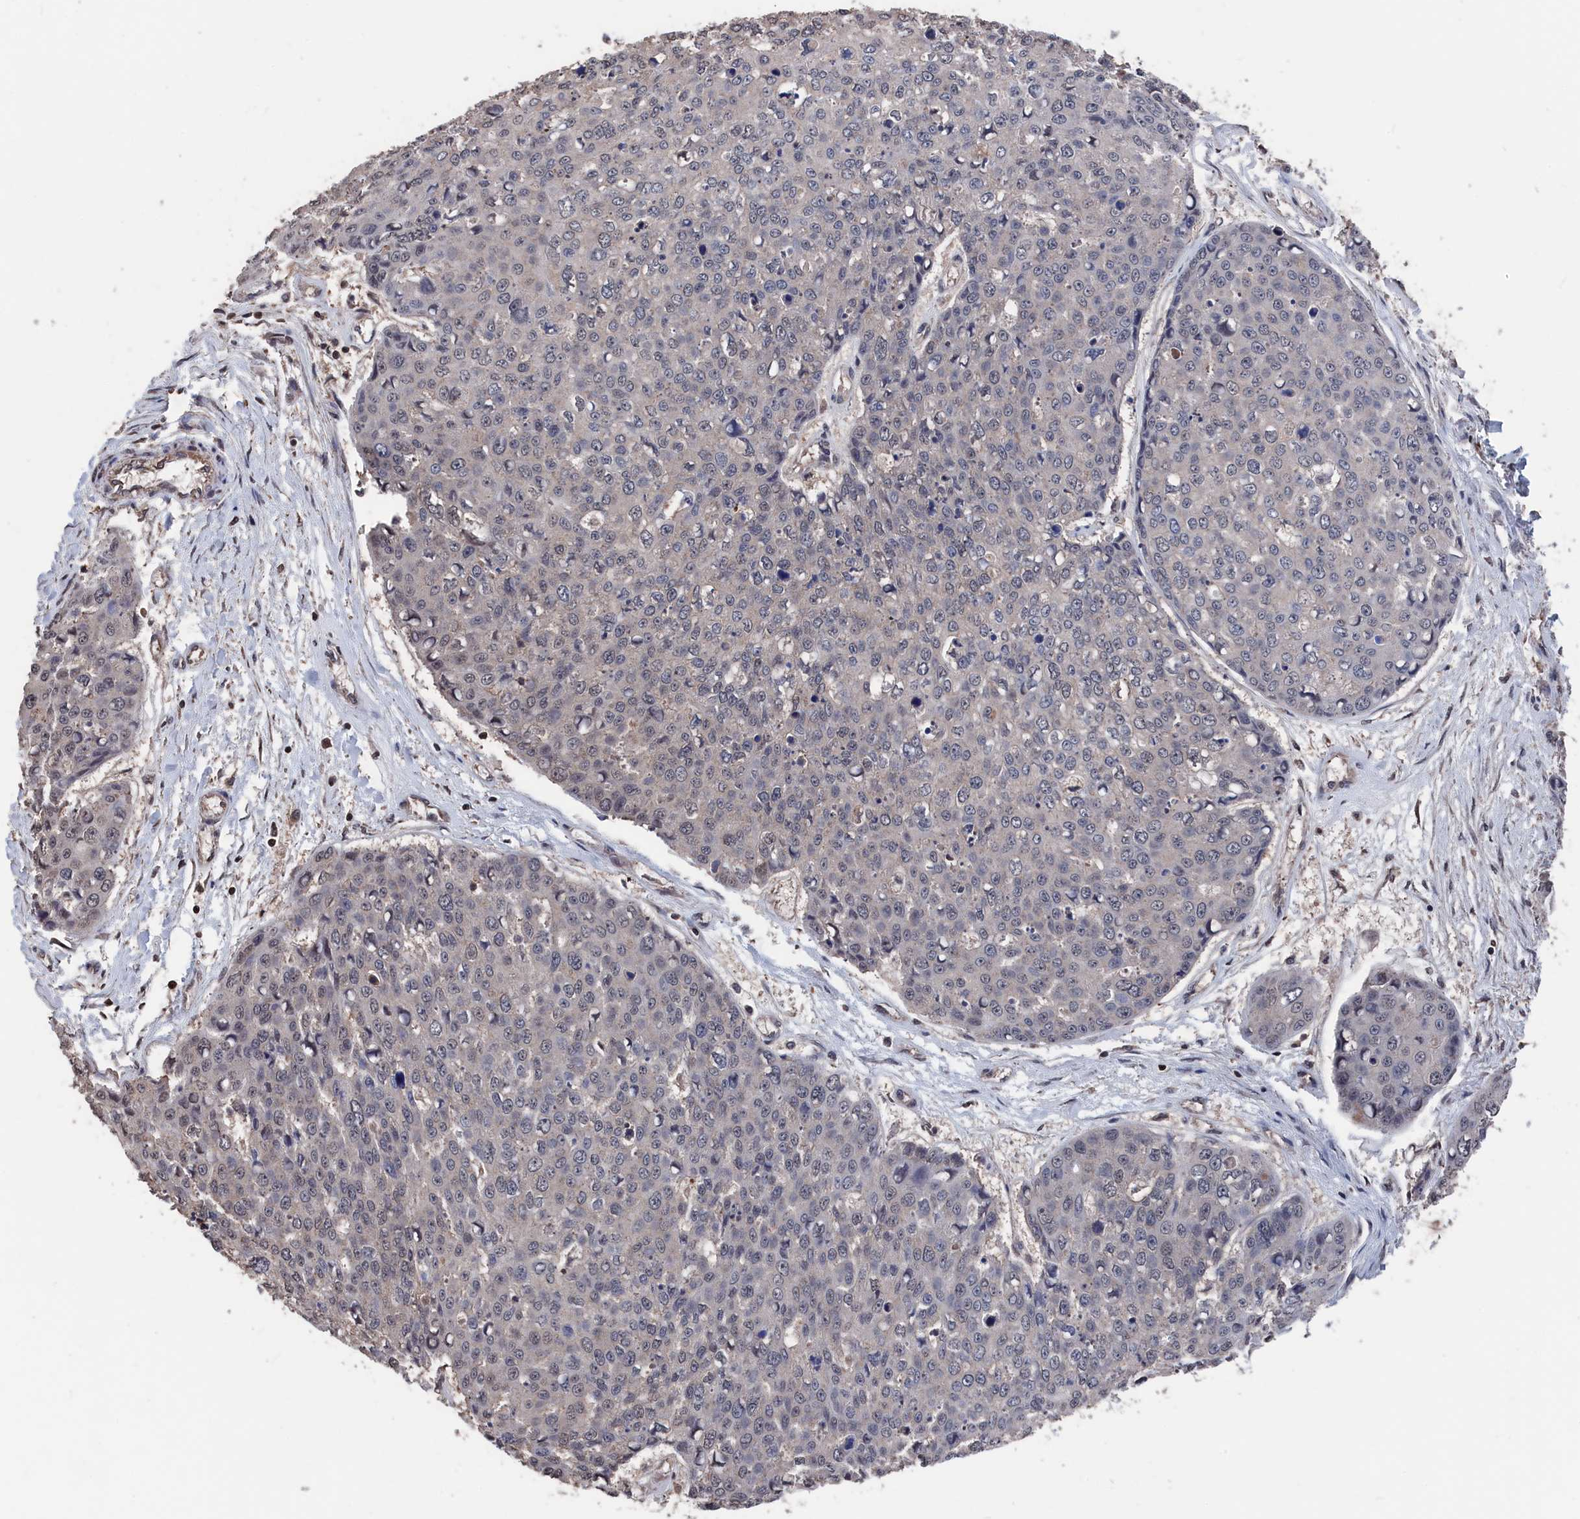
{"staining": {"intensity": "negative", "quantity": "none", "location": "none"}, "tissue": "skin cancer", "cell_type": "Tumor cells", "image_type": "cancer", "snomed": [{"axis": "morphology", "description": "Squamous cell carcinoma, NOS"}, {"axis": "topography", "description": "Skin"}], "caption": "Immunohistochemical staining of human skin cancer (squamous cell carcinoma) shows no significant positivity in tumor cells.", "gene": "PDE12", "patient": {"sex": "female", "age": 44}}